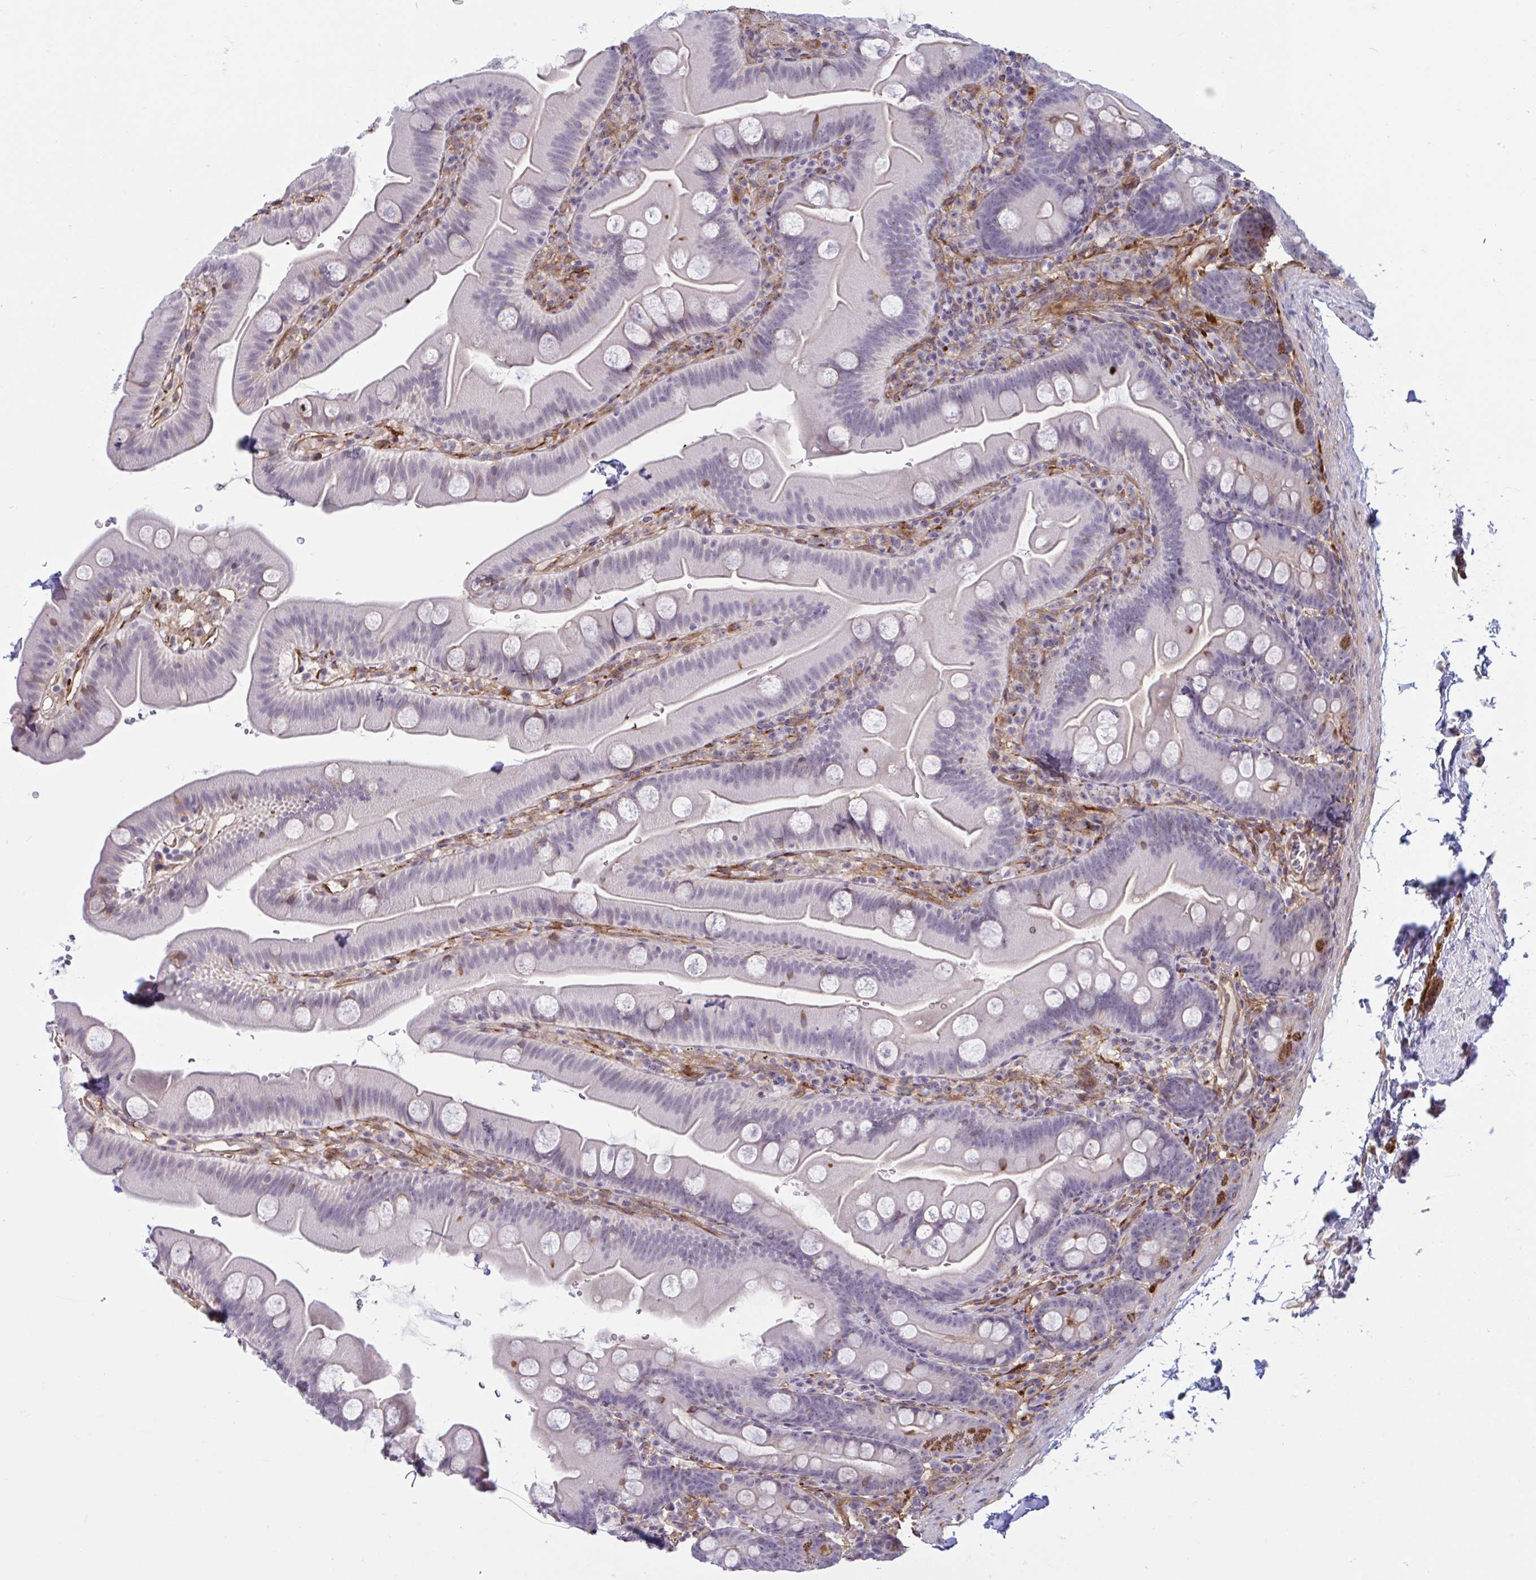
{"staining": {"intensity": "strong", "quantity": "<25%", "location": "cytoplasmic/membranous"}, "tissue": "small intestine", "cell_type": "Glandular cells", "image_type": "normal", "snomed": [{"axis": "morphology", "description": "Normal tissue, NOS"}, {"axis": "topography", "description": "Small intestine"}], "caption": "This is a micrograph of immunohistochemistry (IHC) staining of normal small intestine, which shows strong positivity in the cytoplasmic/membranous of glandular cells.", "gene": "PRRT4", "patient": {"sex": "female", "age": 68}}